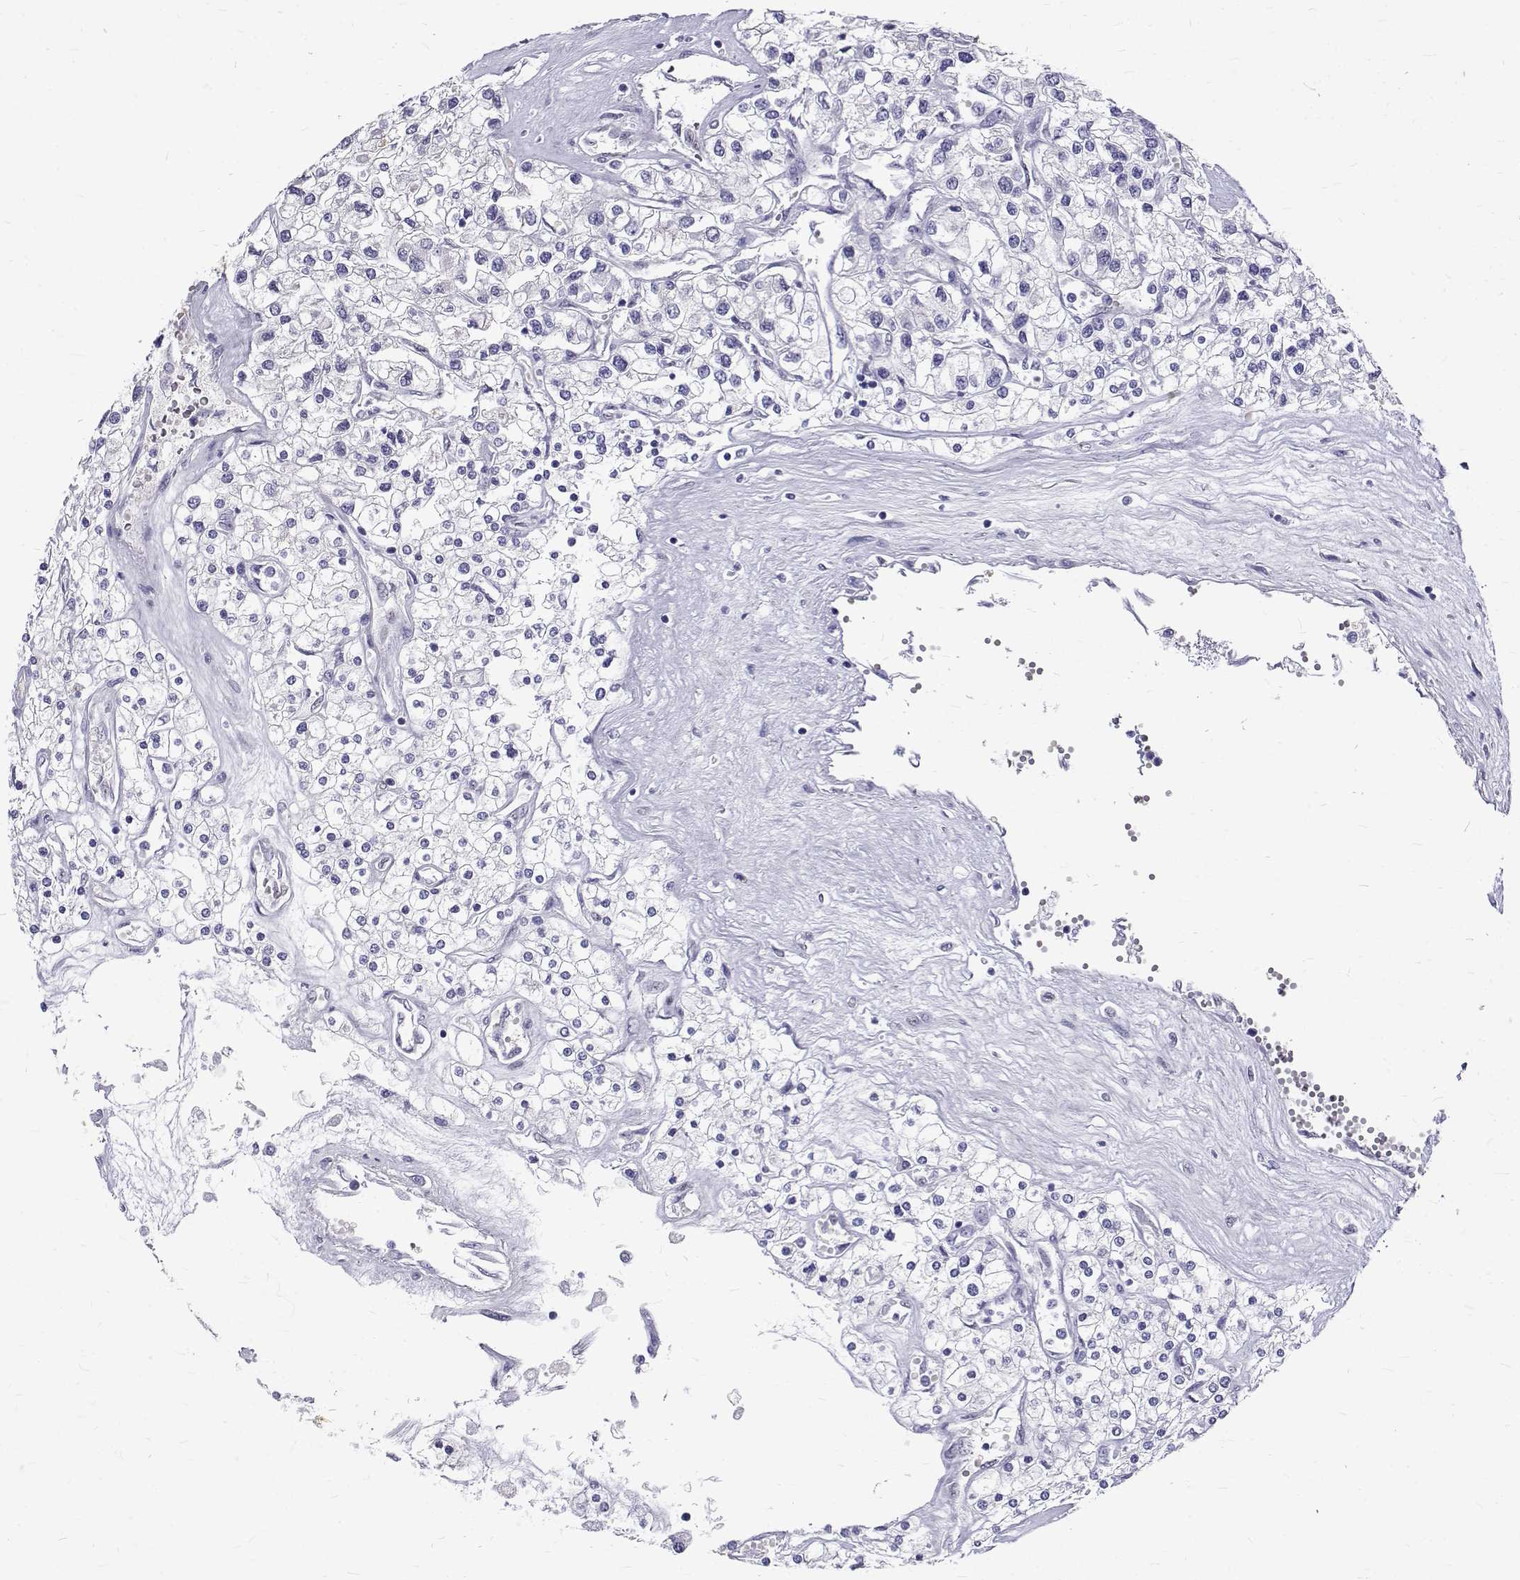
{"staining": {"intensity": "negative", "quantity": "none", "location": "none"}, "tissue": "renal cancer", "cell_type": "Tumor cells", "image_type": "cancer", "snomed": [{"axis": "morphology", "description": "Adenocarcinoma, NOS"}, {"axis": "topography", "description": "Kidney"}], "caption": "Tumor cells are negative for brown protein staining in renal cancer. Brightfield microscopy of immunohistochemistry (IHC) stained with DAB (3,3'-diaminobenzidine) (brown) and hematoxylin (blue), captured at high magnification.", "gene": "IGSF1", "patient": {"sex": "male", "age": 80}}